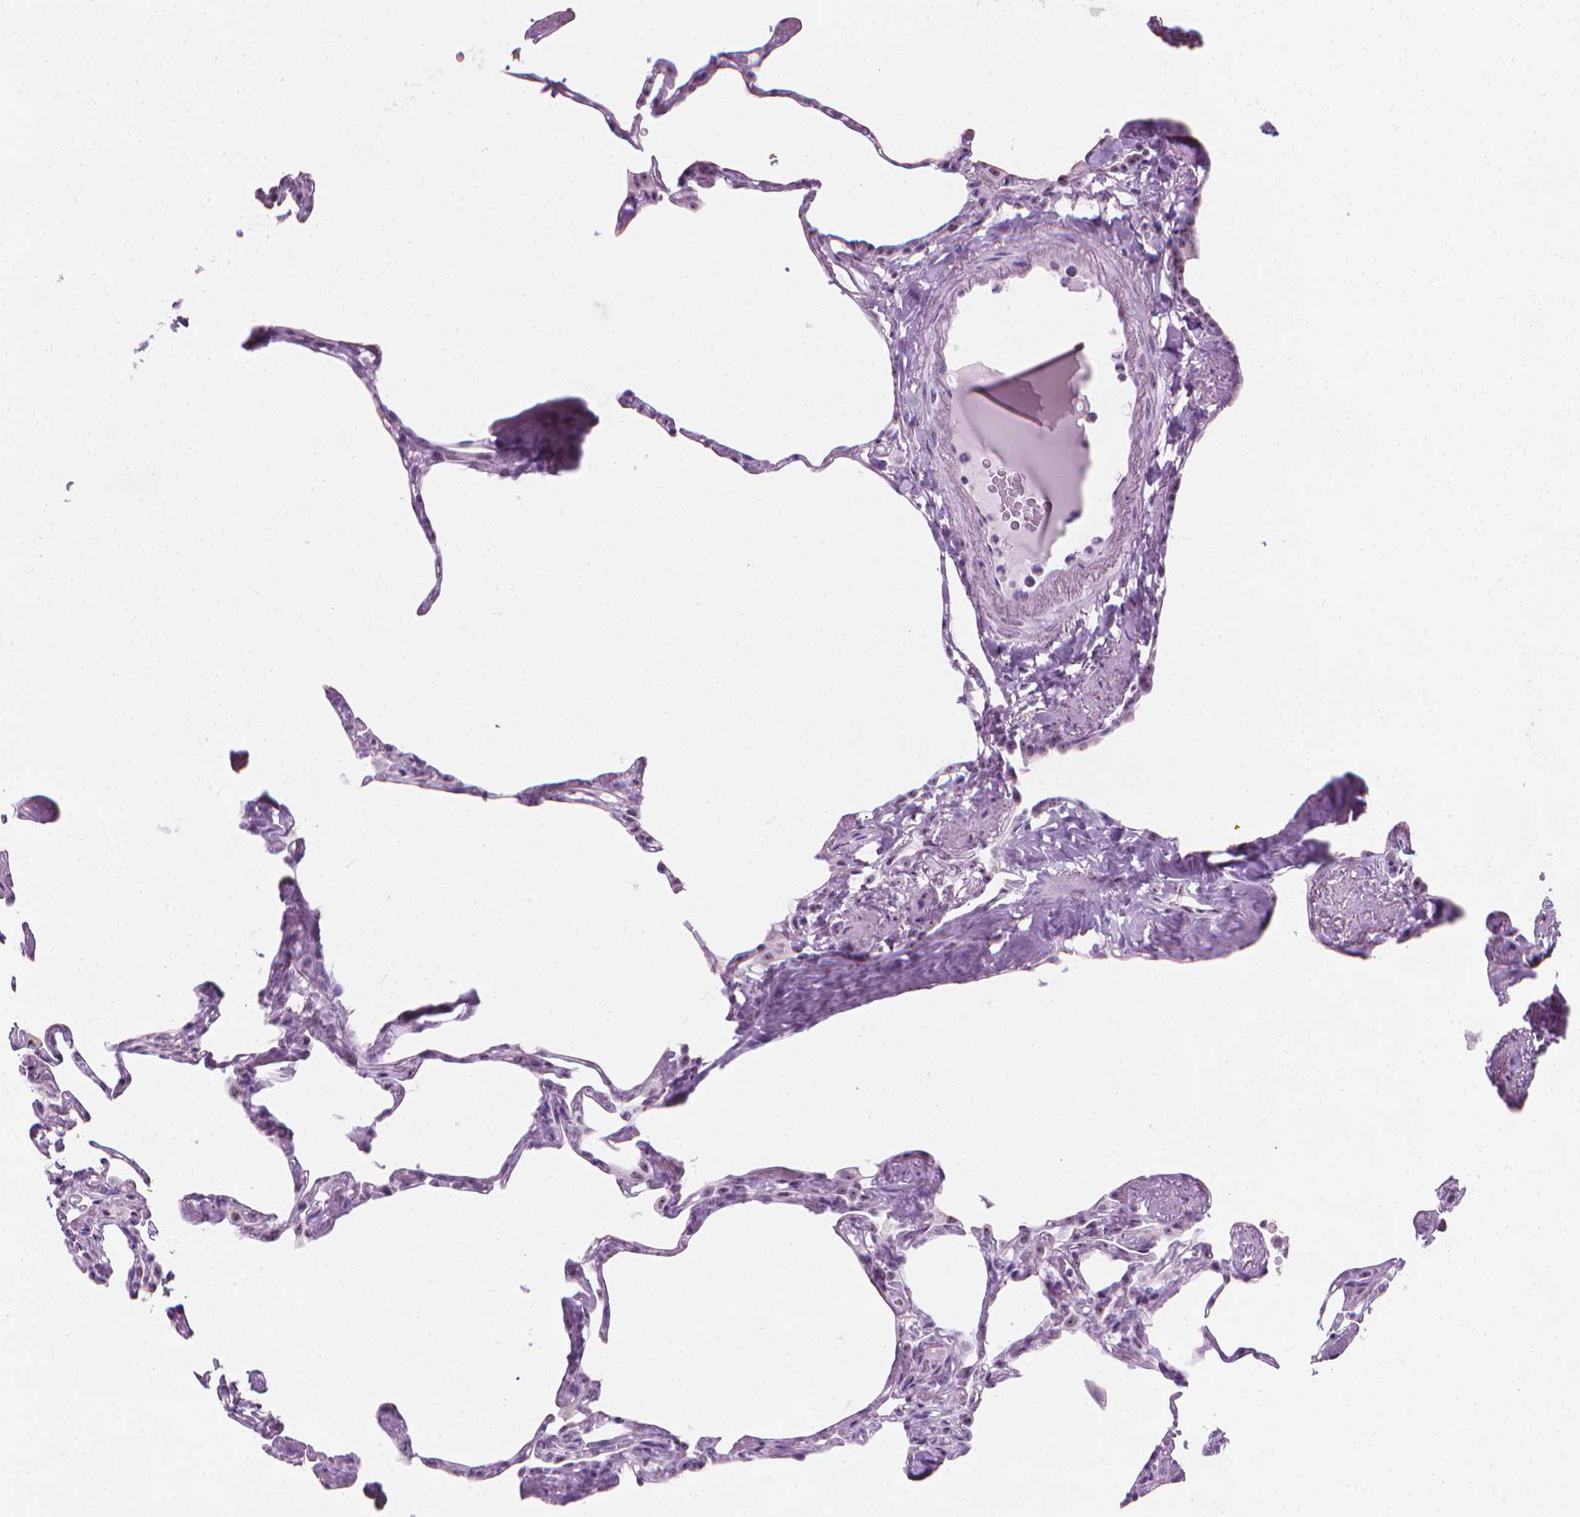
{"staining": {"intensity": "negative", "quantity": "none", "location": "none"}, "tissue": "lung", "cell_type": "Alveolar cells", "image_type": "normal", "snomed": [{"axis": "morphology", "description": "Normal tissue, NOS"}, {"axis": "topography", "description": "Lung"}], "caption": "The photomicrograph displays no staining of alveolar cells in unremarkable lung.", "gene": "NOL7", "patient": {"sex": "male", "age": 65}}